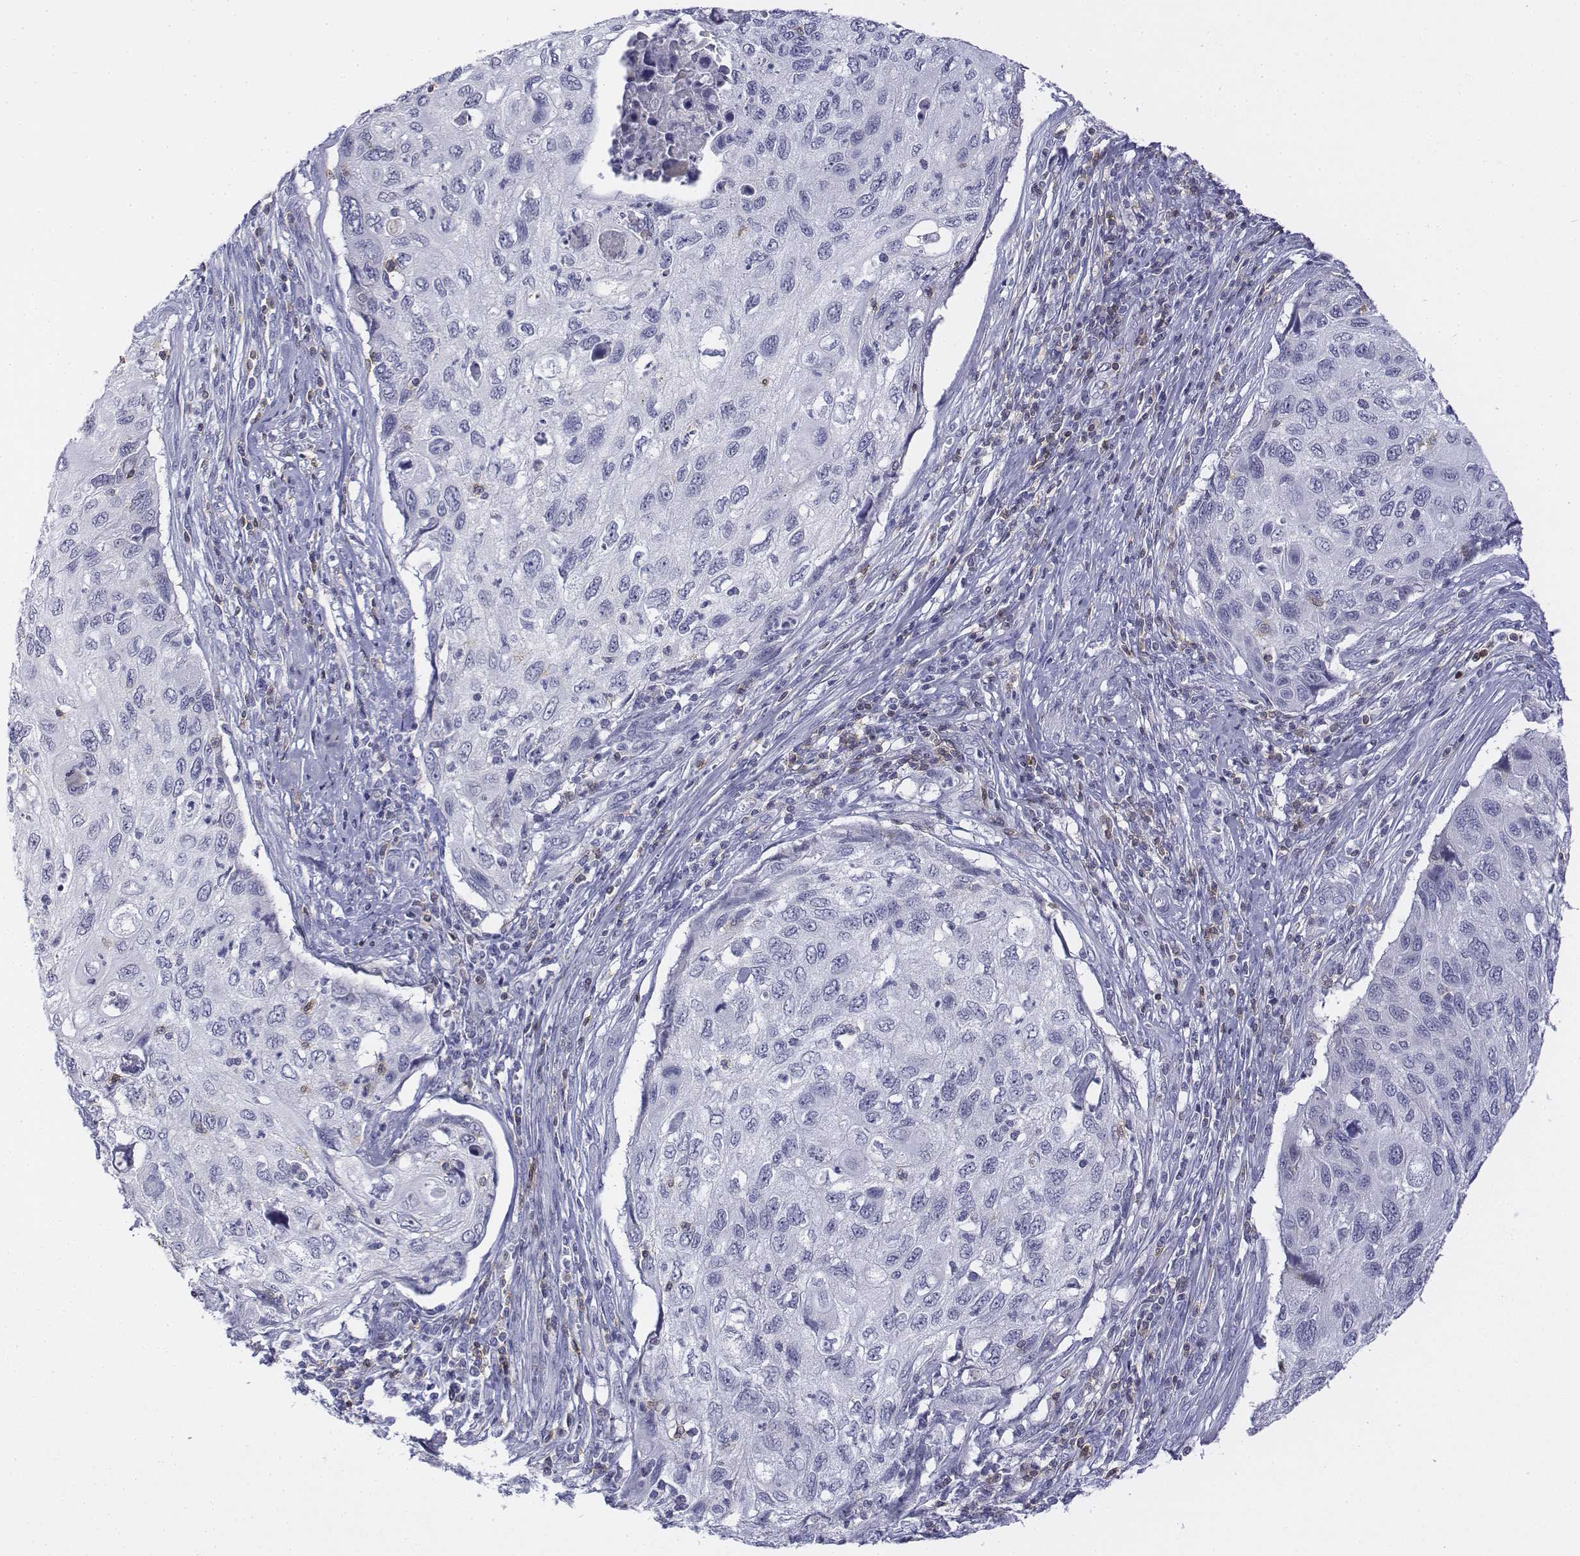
{"staining": {"intensity": "negative", "quantity": "none", "location": "none"}, "tissue": "cervical cancer", "cell_type": "Tumor cells", "image_type": "cancer", "snomed": [{"axis": "morphology", "description": "Squamous cell carcinoma, NOS"}, {"axis": "topography", "description": "Cervix"}], "caption": "Cervical cancer (squamous cell carcinoma) was stained to show a protein in brown. There is no significant expression in tumor cells. The staining was performed using DAB to visualize the protein expression in brown, while the nuclei were stained in blue with hematoxylin (Magnification: 20x).", "gene": "CD3E", "patient": {"sex": "female", "age": 70}}